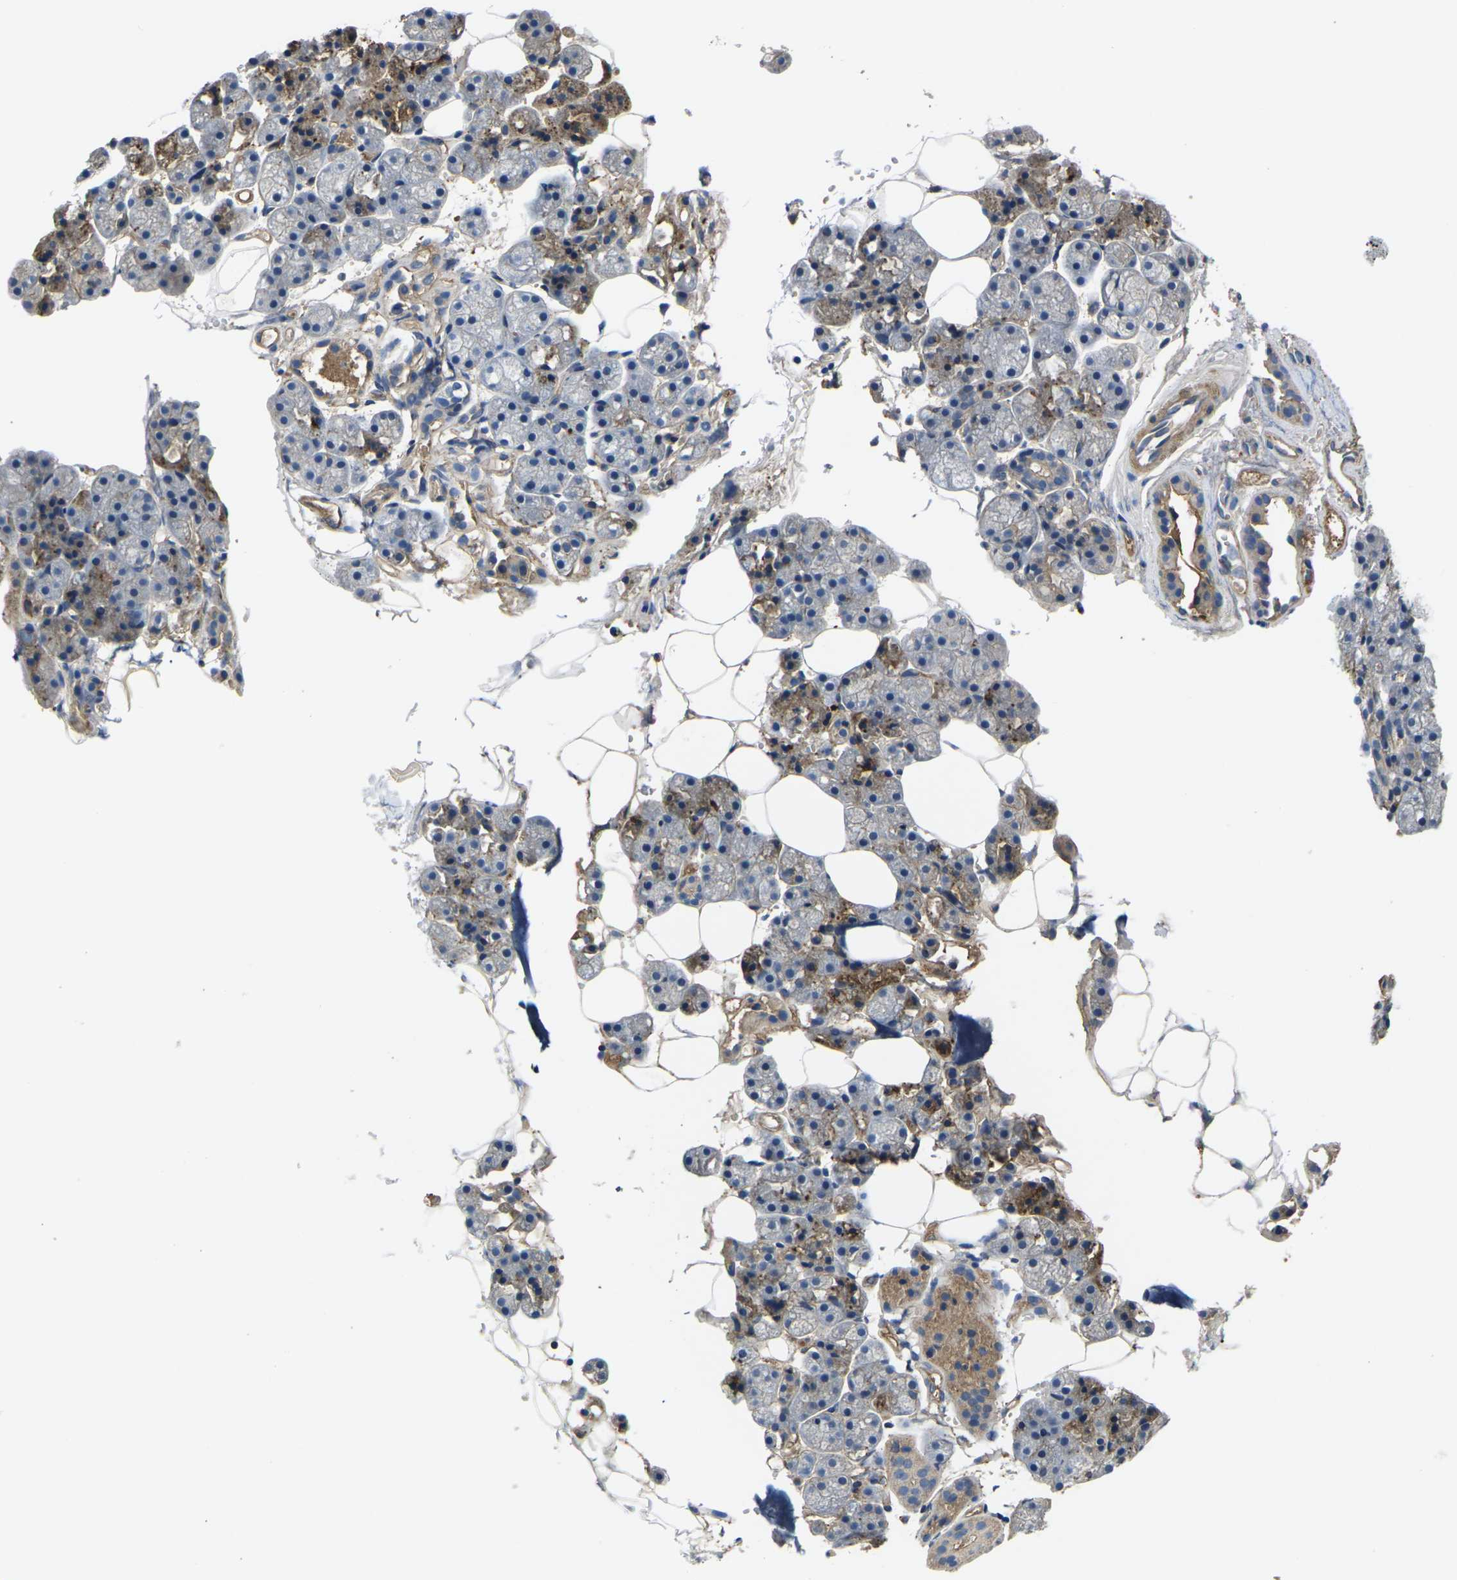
{"staining": {"intensity": "moderate", "quantity": "<25%", "location": "cytoplasmic/membranous"}, "tissue": "salivary gland", "cell_type": "Glandular cells", "image_type": "normal", "snomed": [{"axis": "morphology", "description": "Normal tissue, NOS"}, {"axis": "topography", "description": "Salivary gland"}], "caption": "Immunohistochemical staining of unremarkable human salivary gland displays moderate cytoplasmic/membranous protein expression in approximately <25% of glandular cells.", "gene": "HSPG2", "patient": {"sex": "male", "age": 62}}